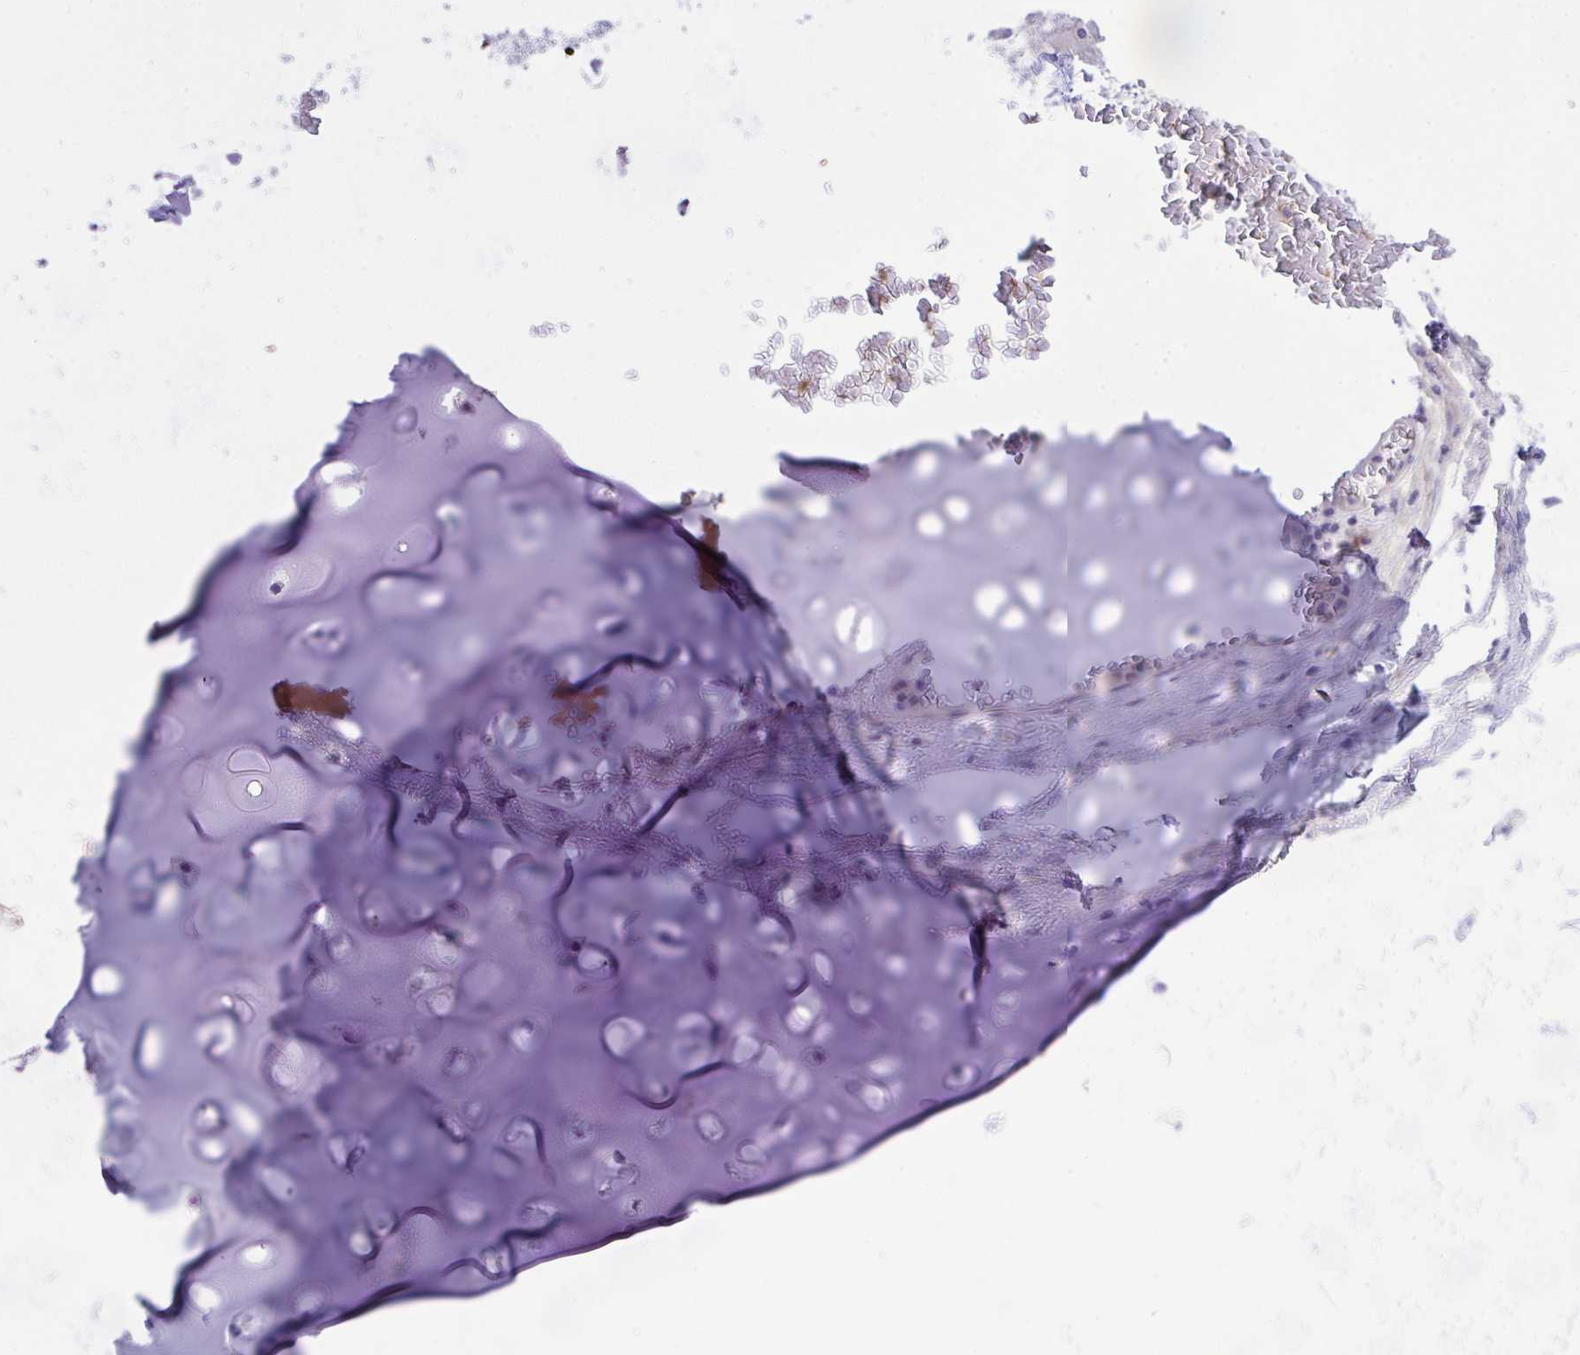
{"staining": {"intensity": "negative", "quantity": "none", "location": "none"}, "tissue": "soft tissue", "cell_type": "Chondrocytes", "image_type": "normal", "snomed": [{"axis": "morphology", "description": "Normal tissue, NOS"}, {"axis": "topography", "description": "Lymph node"}, {"axis": "topography", "description": "Bronchus"}], "caption": "Immunohistochemistry (IHC) histopathology image of benign soft tissue: soft tissue stained with DAB (3,3'-diaminobenzidine) demonstrates no significant protein staining in chondrocytes.", "gene": "HRG", "patient": {"sex": "male", "age": 56}}